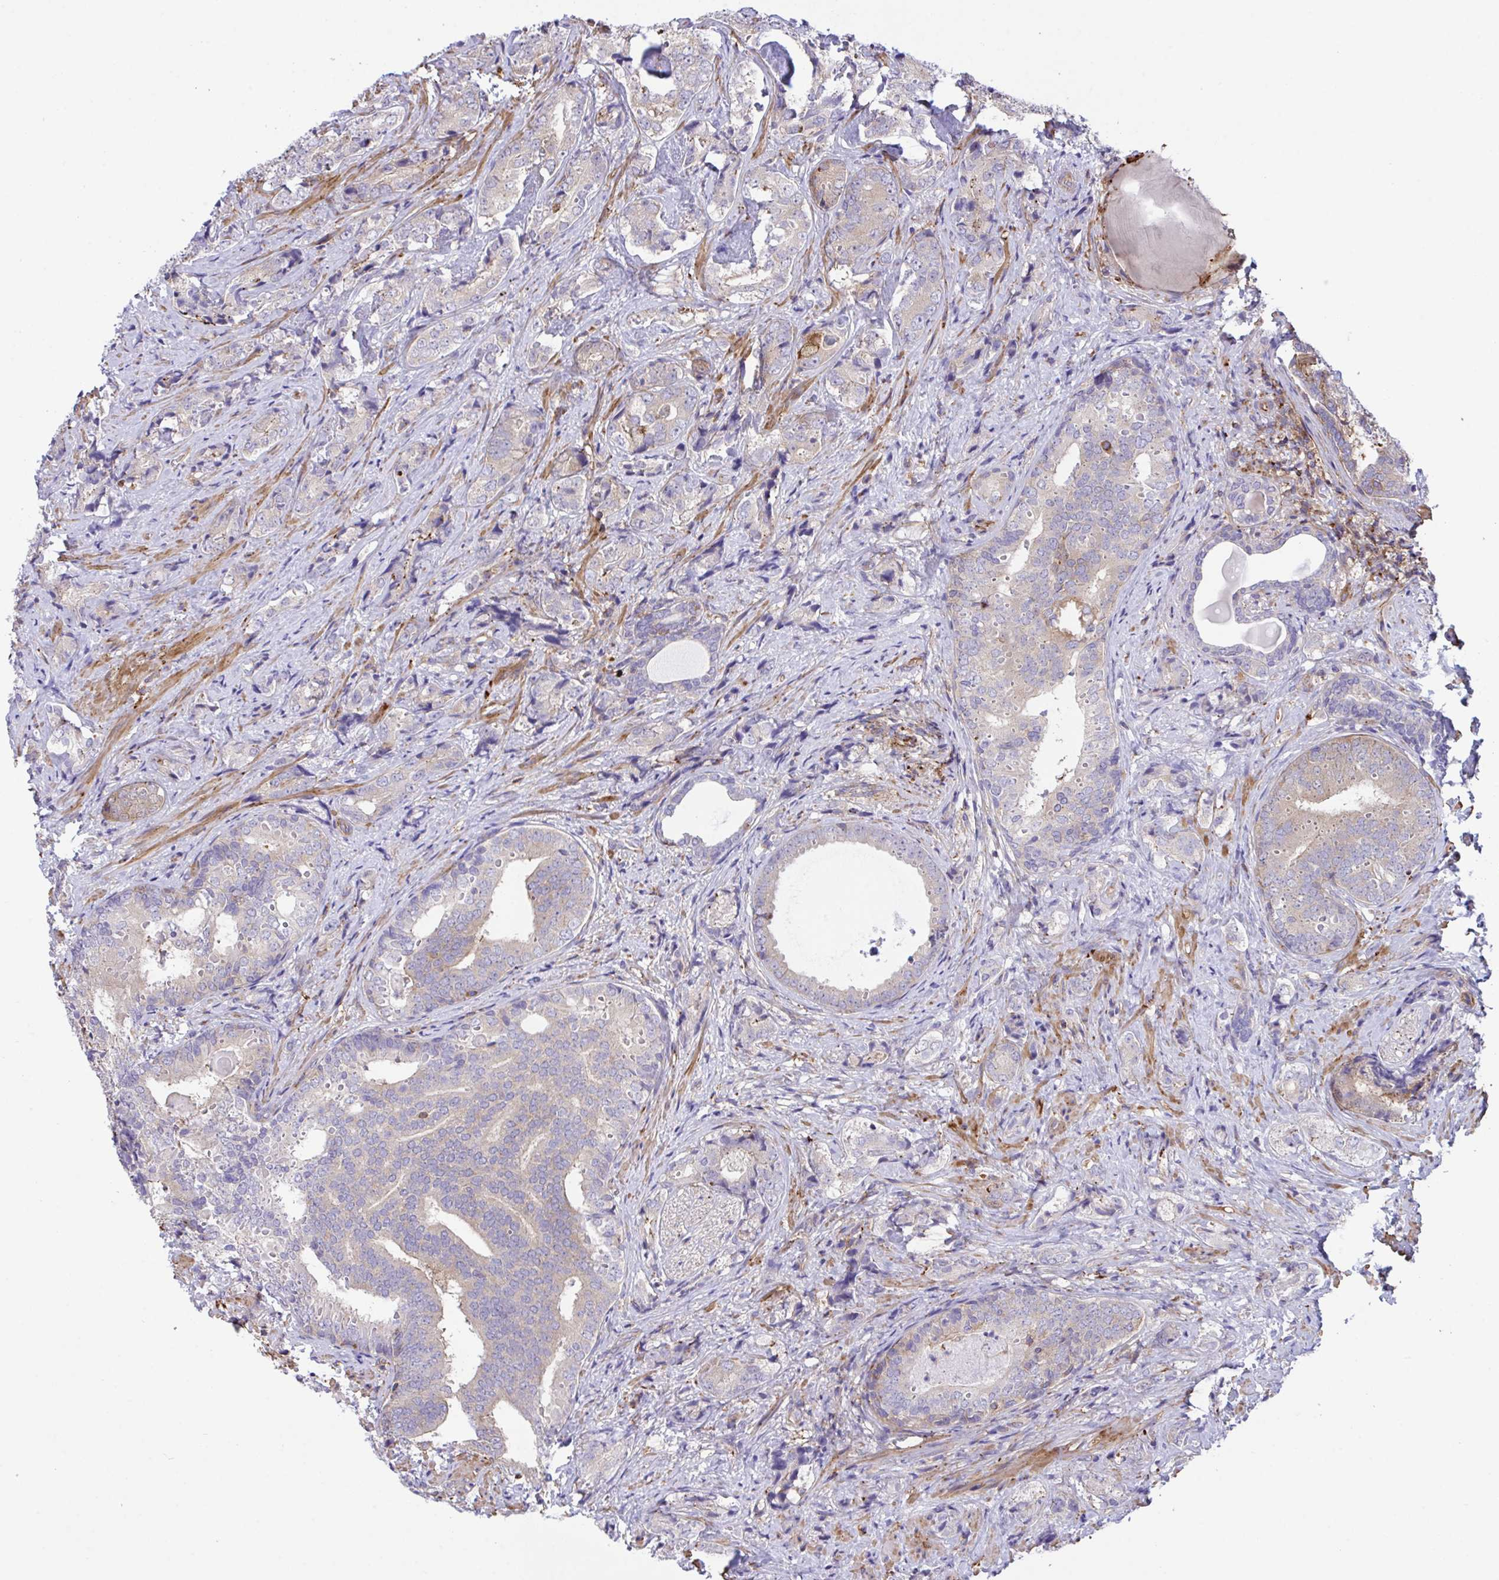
{"staining": {"intensity": "weak", "quantity": "25%-75%", "location": "cytoplasmic/membranous"}, "tissue": "prostate cancer", "cell_type": "Tumor cells", "image_type": "cancer", "snomed": [{"axis": "morphology", "description": "Adenocarcinoma, High grade"}, {"axis": "topography", "description": "Prostate"}], "caption": "A brown stain shows weak cytoplasmic/membranous expression of a protein in prostate cancer tumor cells.", "gene": "PPIH", "patient": {"sex": "male", "age": 62}}